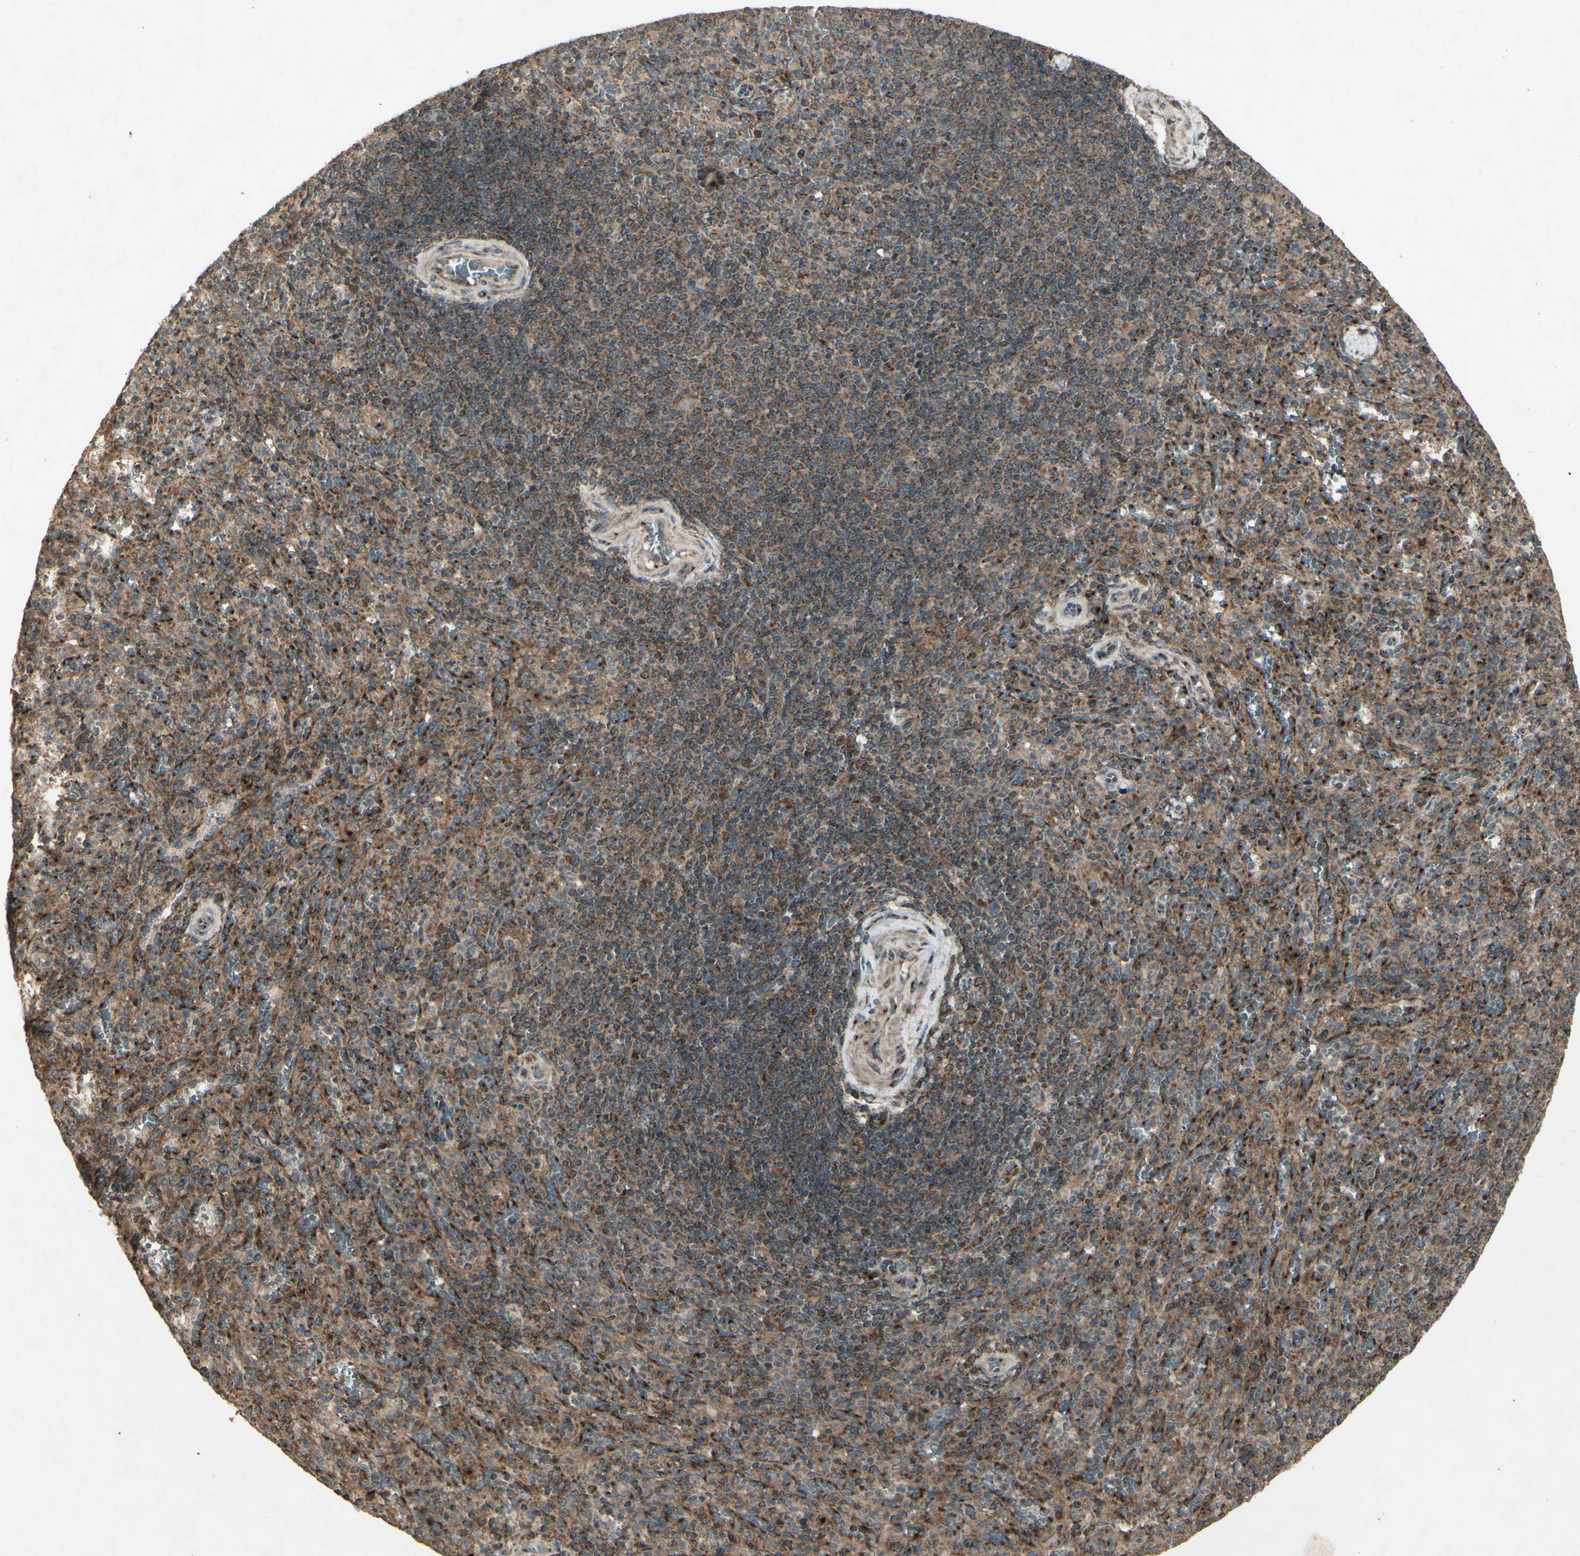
{"staining": {"intensity": "moderate", "quantity": "25%-75%", "location": "cytoplasmic/membranous"}, "tissue": "spleen", "cell_type": "Cells in red pulp", "image_type": "normal", "snomed": [{"axis": "morphology", "description": "Normal tissue, NOS"}, {"axis": "topography", "description": "Spleen"}], "caption": "Normal spleen was stained to show a protein in brown. There is medium levels of moderate cytoplasmic/membranous staining in approximately 25%-75% of cells in red pulp.", "gene": "AP1G1", "patient": {"sex": "male", "age": 36}}